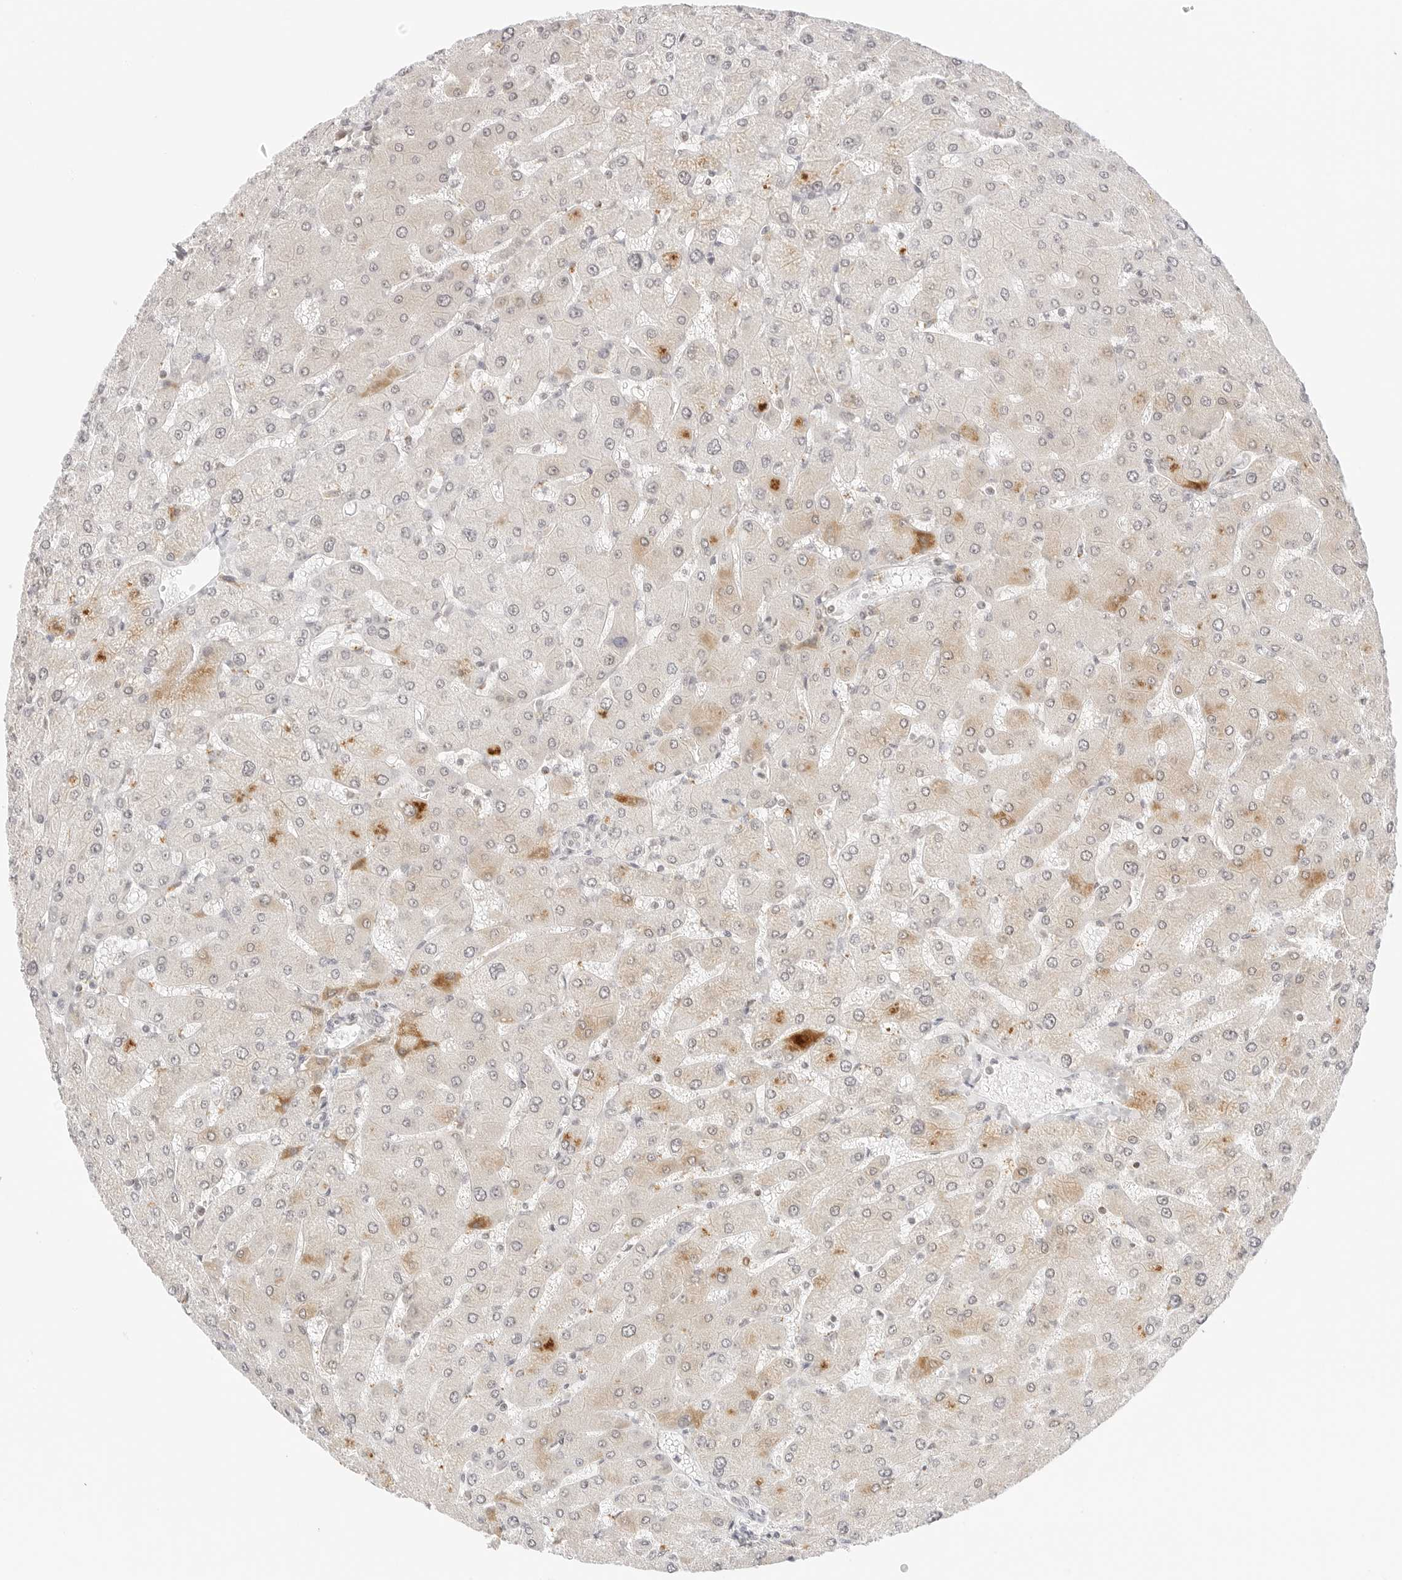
{"staining": {"intensity": "negative", "quantity": "none", "location": "none"}, "tissue": "liver", "cell_type": "Cholangiocytes", "image_type": "normal", "snomed": [{"axis": "morphology", "description": "Normal tissue, NOS"}, {"axis": "topography", "description": "Liver"}], "caption": "Cholangiocytes show no significant protein staining in normal liver.", "gene": "SEPTIN4", "patient": {"sex": "male", "age": 55}}